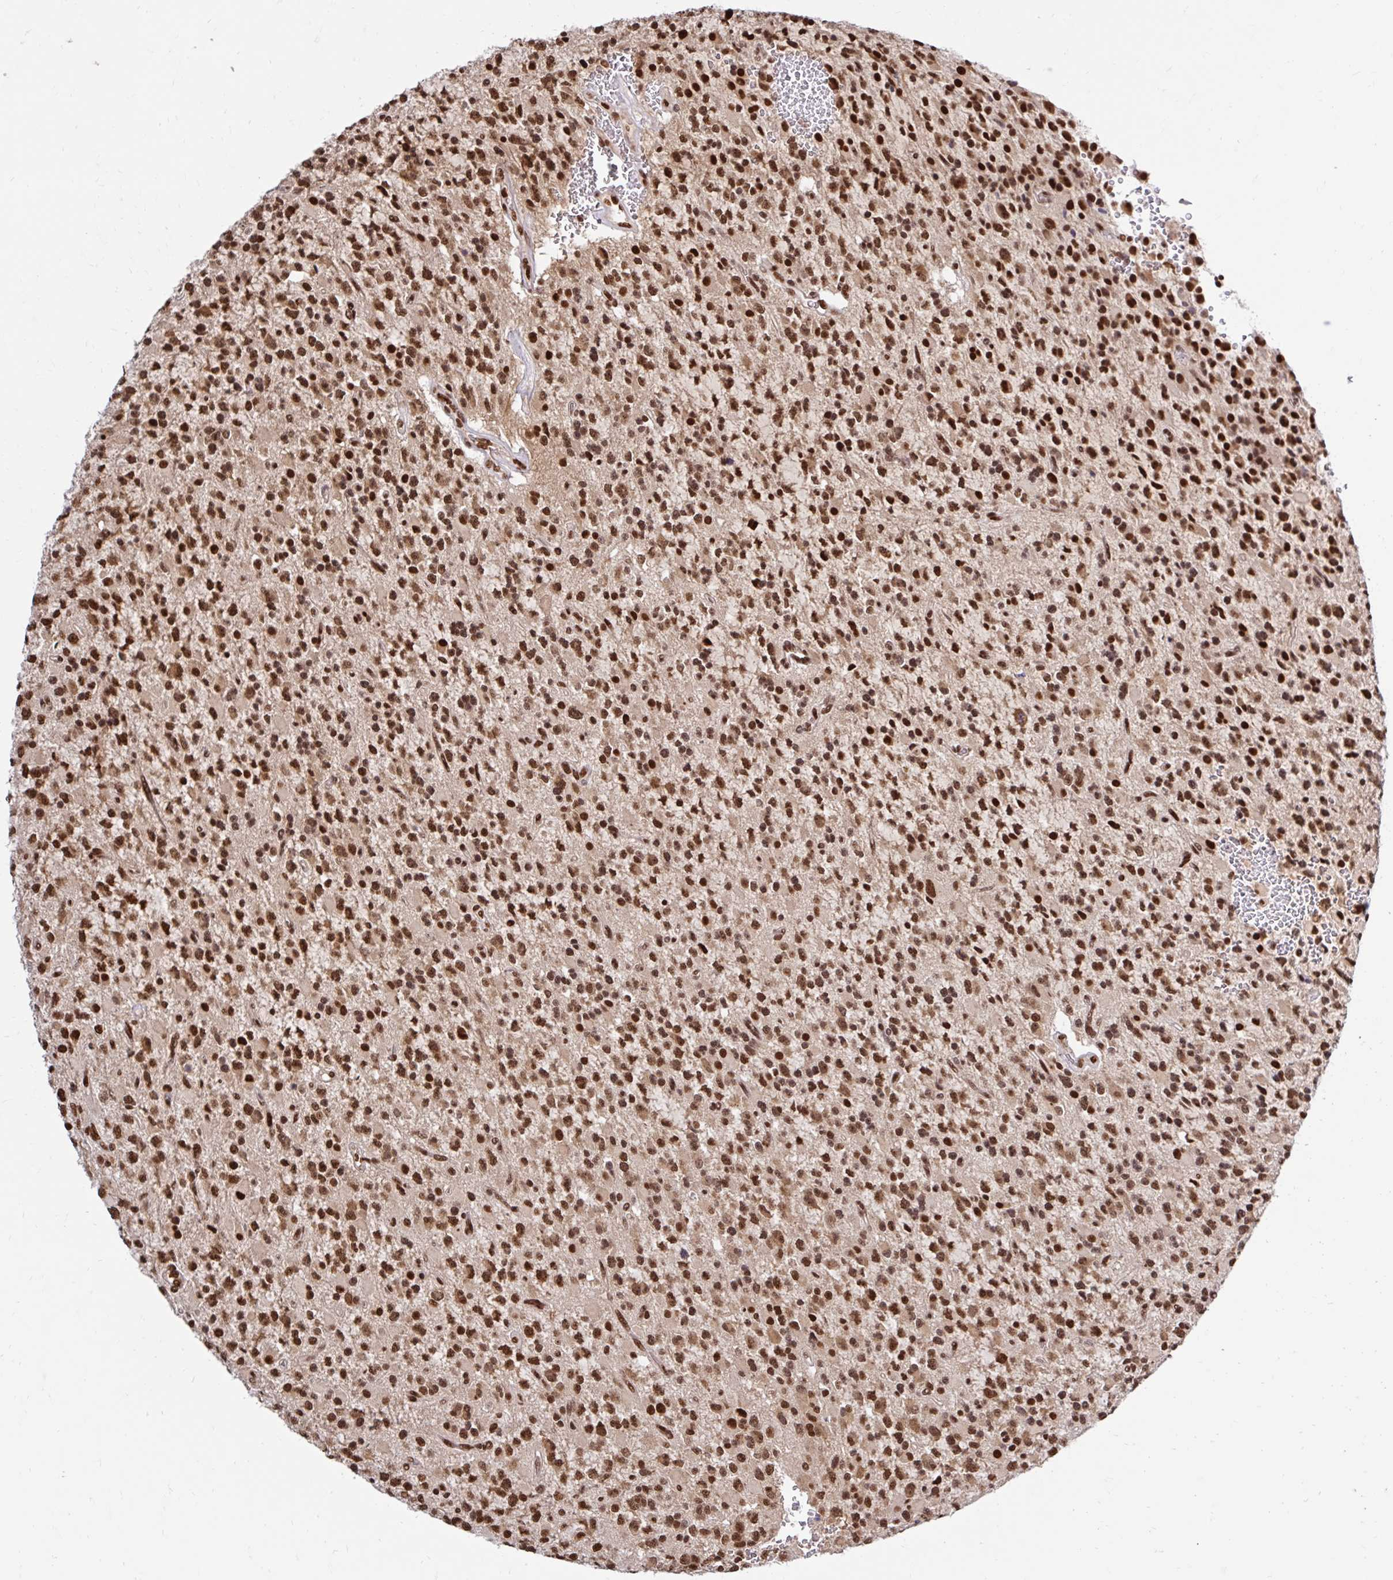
{"staining": {"intensity": "strong", "quantity": ">75%", "location": "nuclear"}, "tissue": "glioma", "cell_type": "Tumor cells", "image_type": "cancer", "snomed": [{"axis": "morphology", "description": "Glioma, malignant, High grade"}, {"axis": "topography", "description": "Brain"}], "caption": "This histopathology image demonstrates IHC staining of human glioma, with high strong nuclear staining in about >75% of tumor cells.", "gene": "ABCA9", "patient": {"sex": "male", "age": 34}}